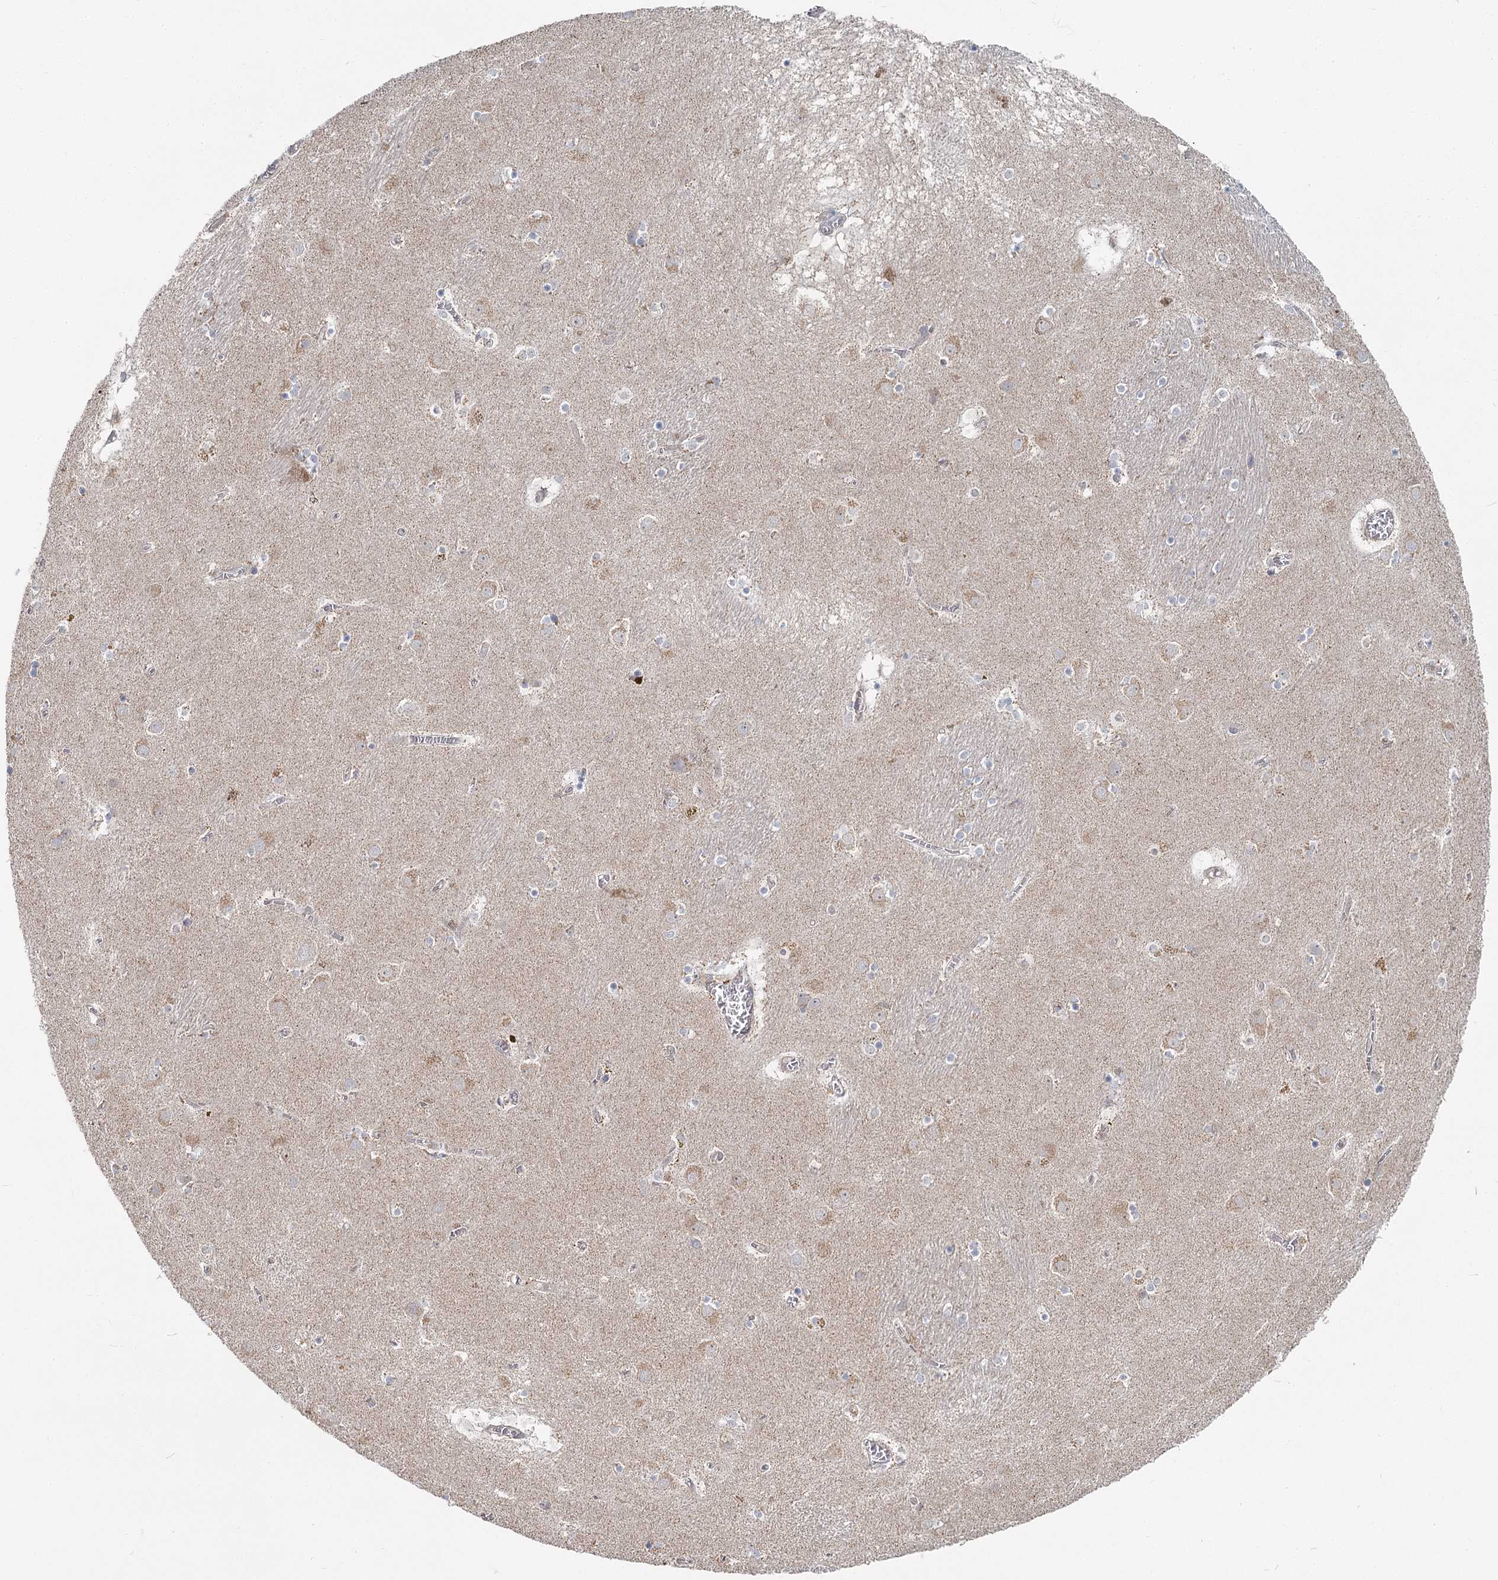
{"staining": {"intensity": "negative", "quantity": "none", "location": "none"}, "tissue": "caudate", "cell_type": "Glial cells", "image_type": "normal", "snomed": [{"axis": "morphology", "description": "Normal tissue, NOS"}, {"axis": "topography", "description": "Lateral ventricle wall"}], "caption": "The photomicrograph reveals no significant positivity in glial cells of caudate.", "gene": "THNSL1", "patient": {"sex": "male", "age": 70}}